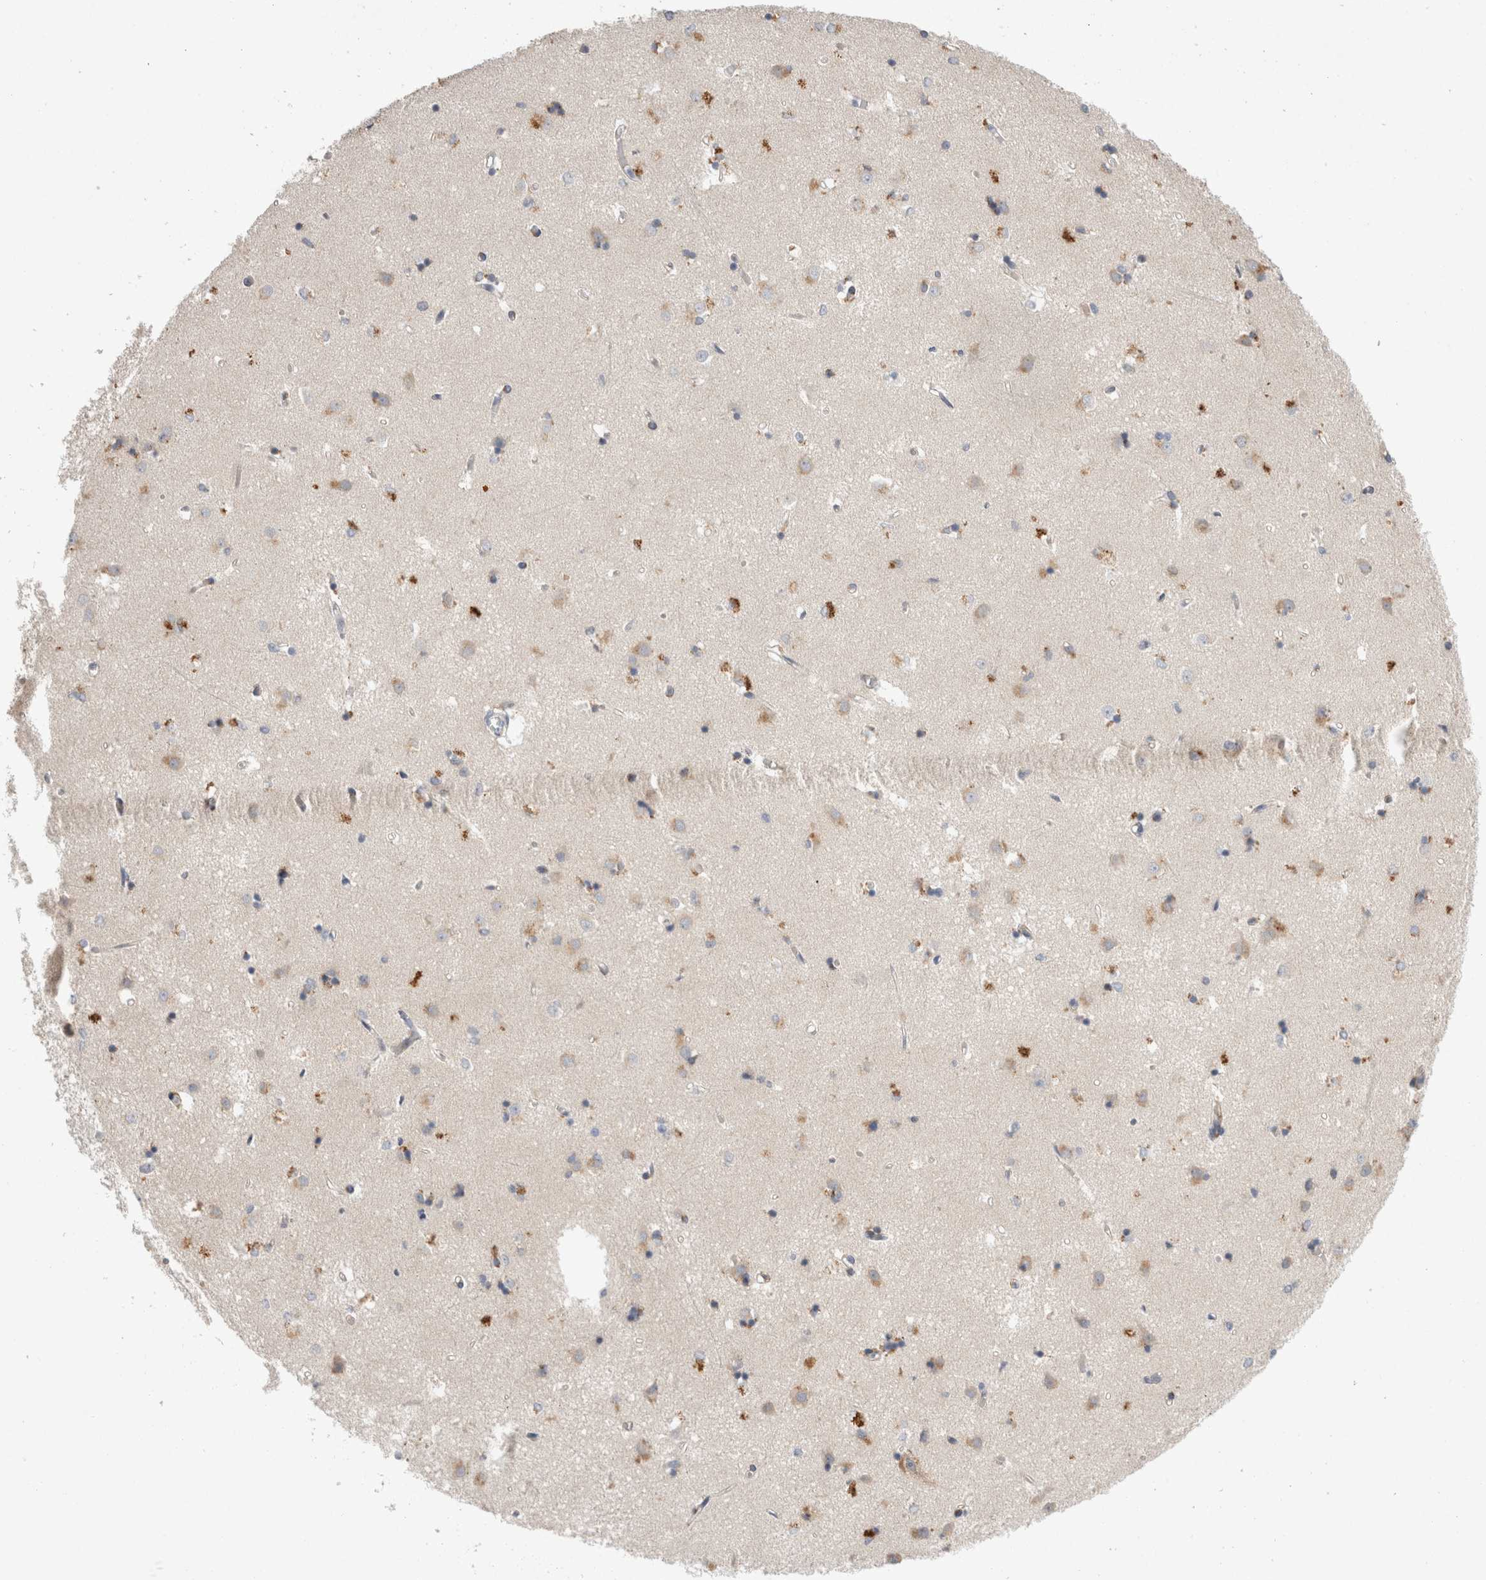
{"staining": {"intensity": "weak", "quantity": "<25%", "location": "cytoplasmic/membranous"}, "tissue": "caudate", "cell_type": "Glial cells", "image_type": "normal", "snomed": [{"axis": "morphology", "description": "Normal tissue, NOS"}, {"axis": "topography", "description": "Lateral ventricle wall"}], "caption": "IHC of benign human caudate exhibits no expression in glial cells.", "gene": "TRMT9B", "patient": {"sex": "male", "age": 45}}